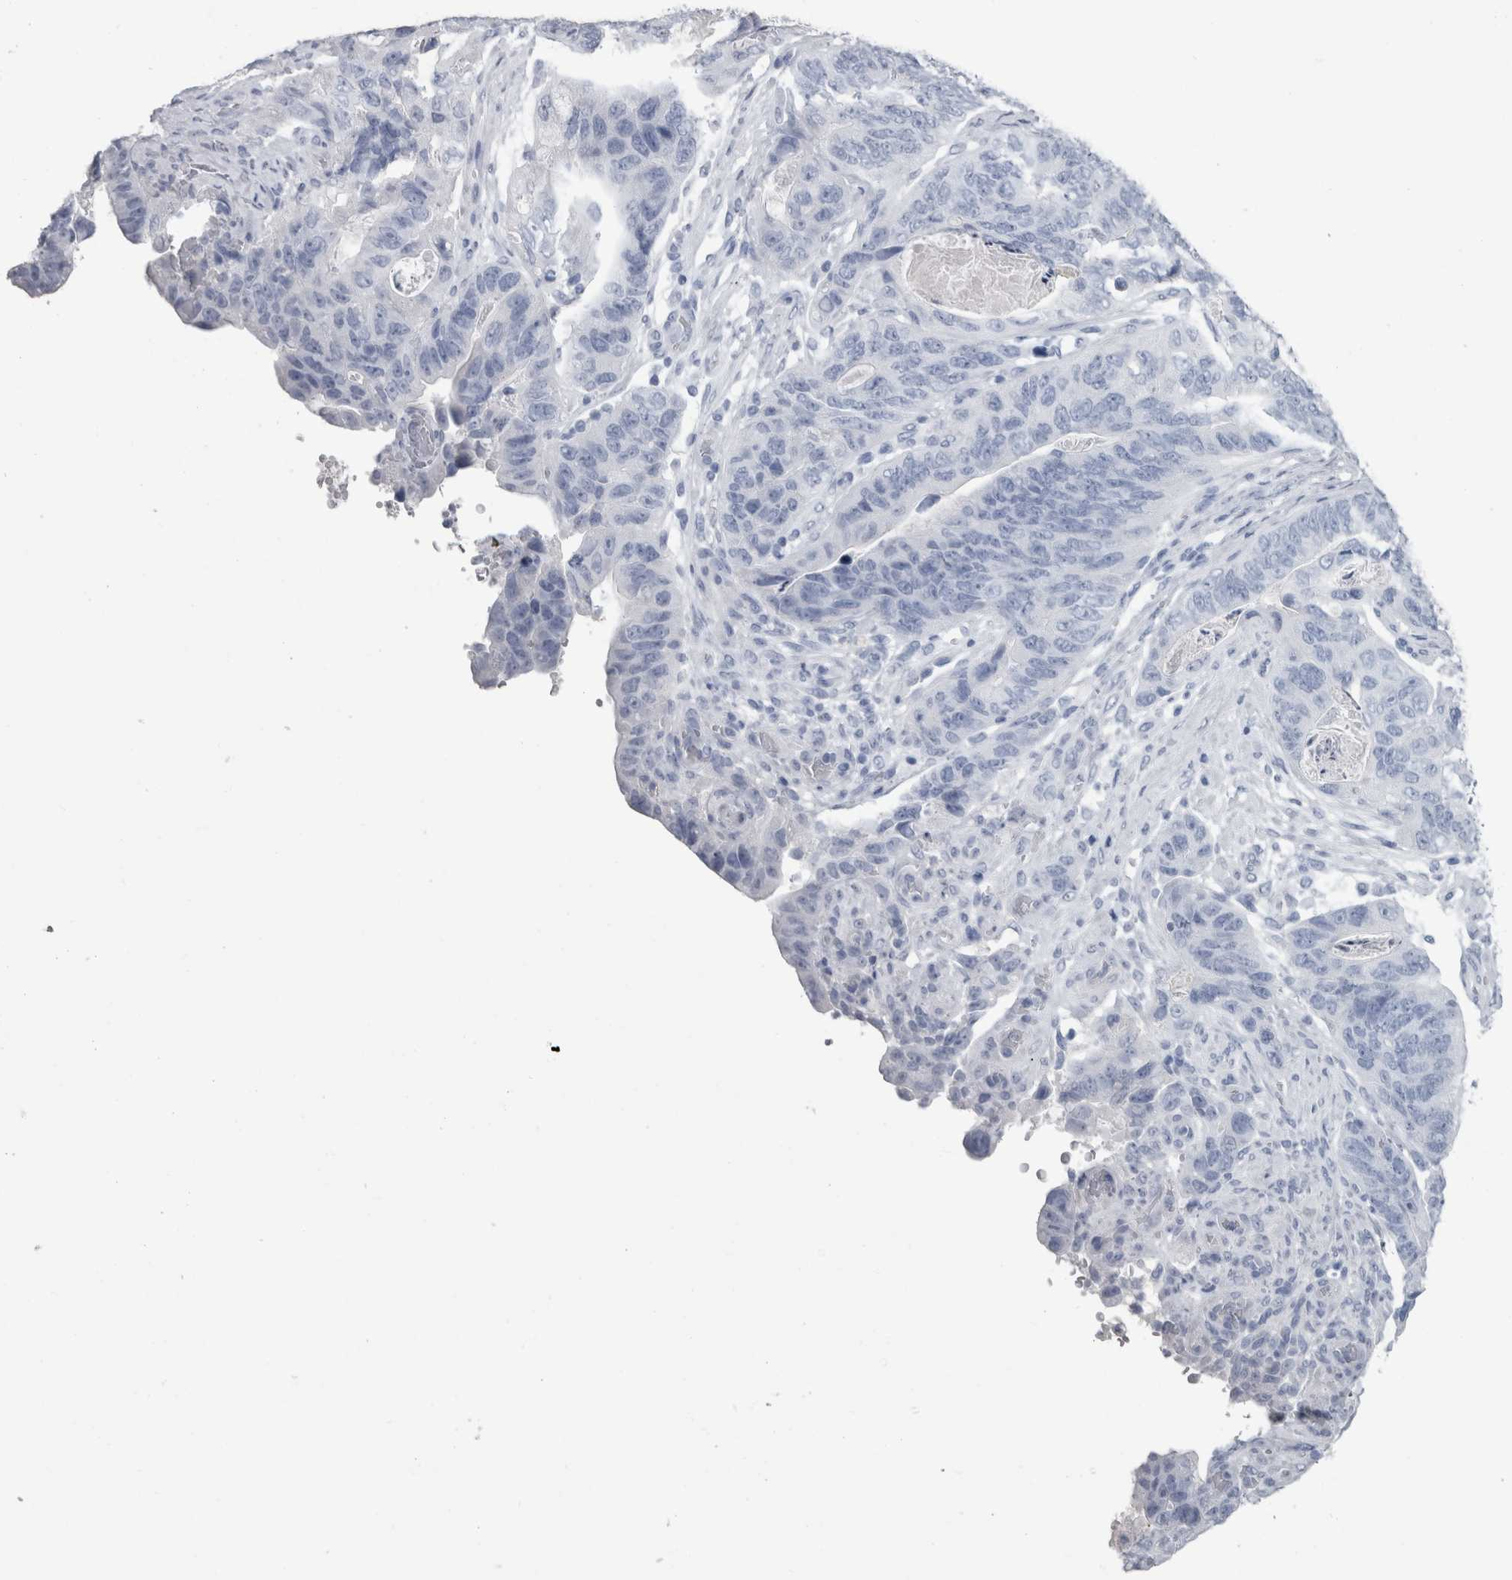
{"staining": {"intensity": "negative", "quantity": "none", "location": "none"}, "tissue": "stomach cancer", "cell_type": "Tumor cells", "image_type": "cancer", "snomed": [{"axis": "morphology", "description": "Adenocarcinoma, NOS"}, {"axis": "topography", "description": "Stomach"}], "caption": "Tumor cells are negative for brown protein staining in stomach adenocarcinoma.", "gene": "PTH", "patient": {"sex": "female", "age": 89}}